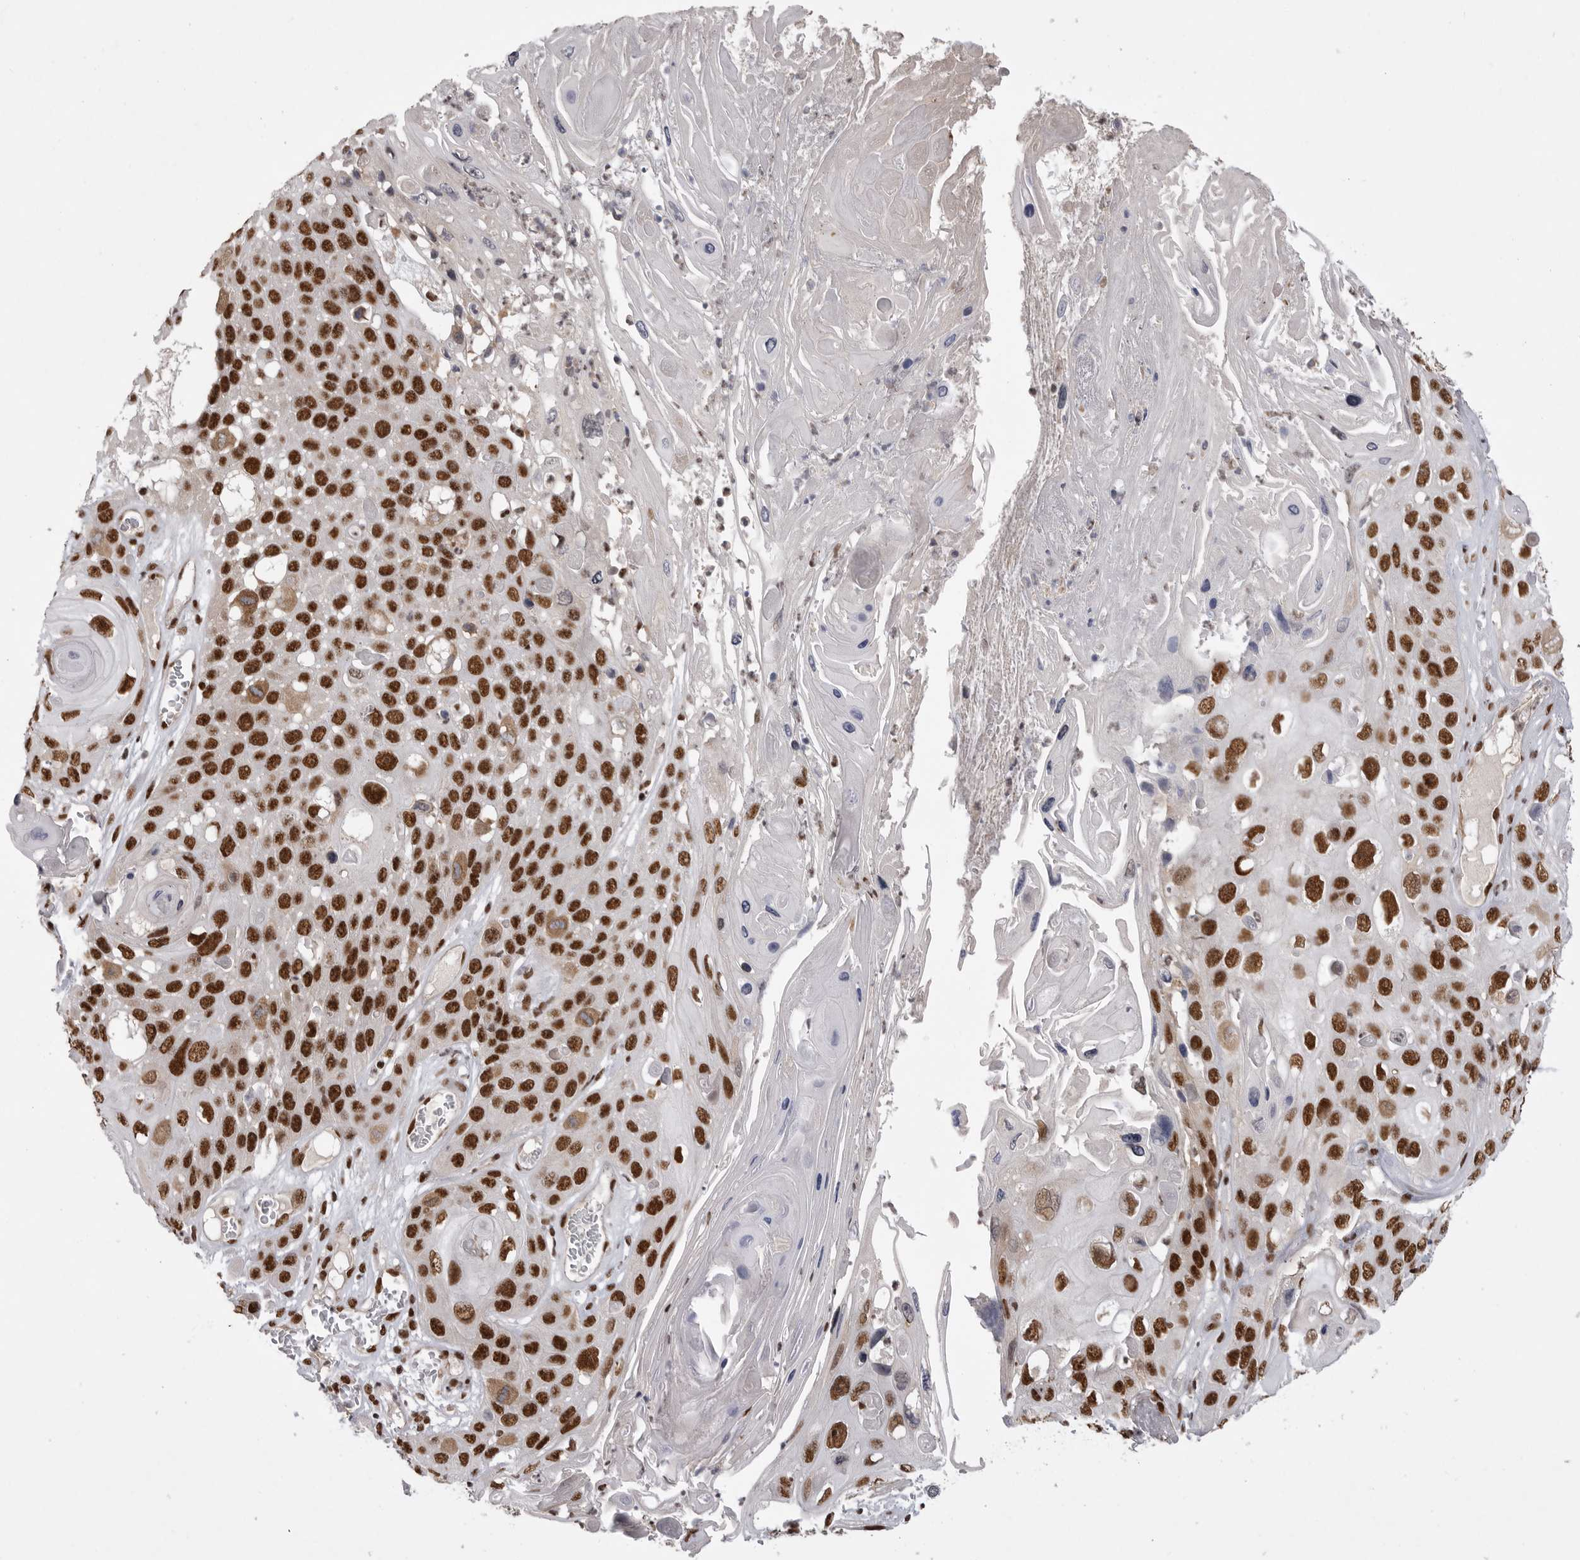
{"staining": {"intensity": "strong", "quantity": ">75%", "location": "nuclear"}, "tissue": "skin cancer", "cell_type": "Tumor cells", "image_type": "cancer", "snomed": [{"axis": "morphology", "description": "Squamous cell carcinoma, NOS"}, {"axis": "topography", "description": "Skin"}], "caption": "A brown stain highlights strong nuclear expression of a protein in skin squamous cell carcinoma tumor cells.", "gene": "PPP1R8", "patient": {"sex": "male", "age": 55}}